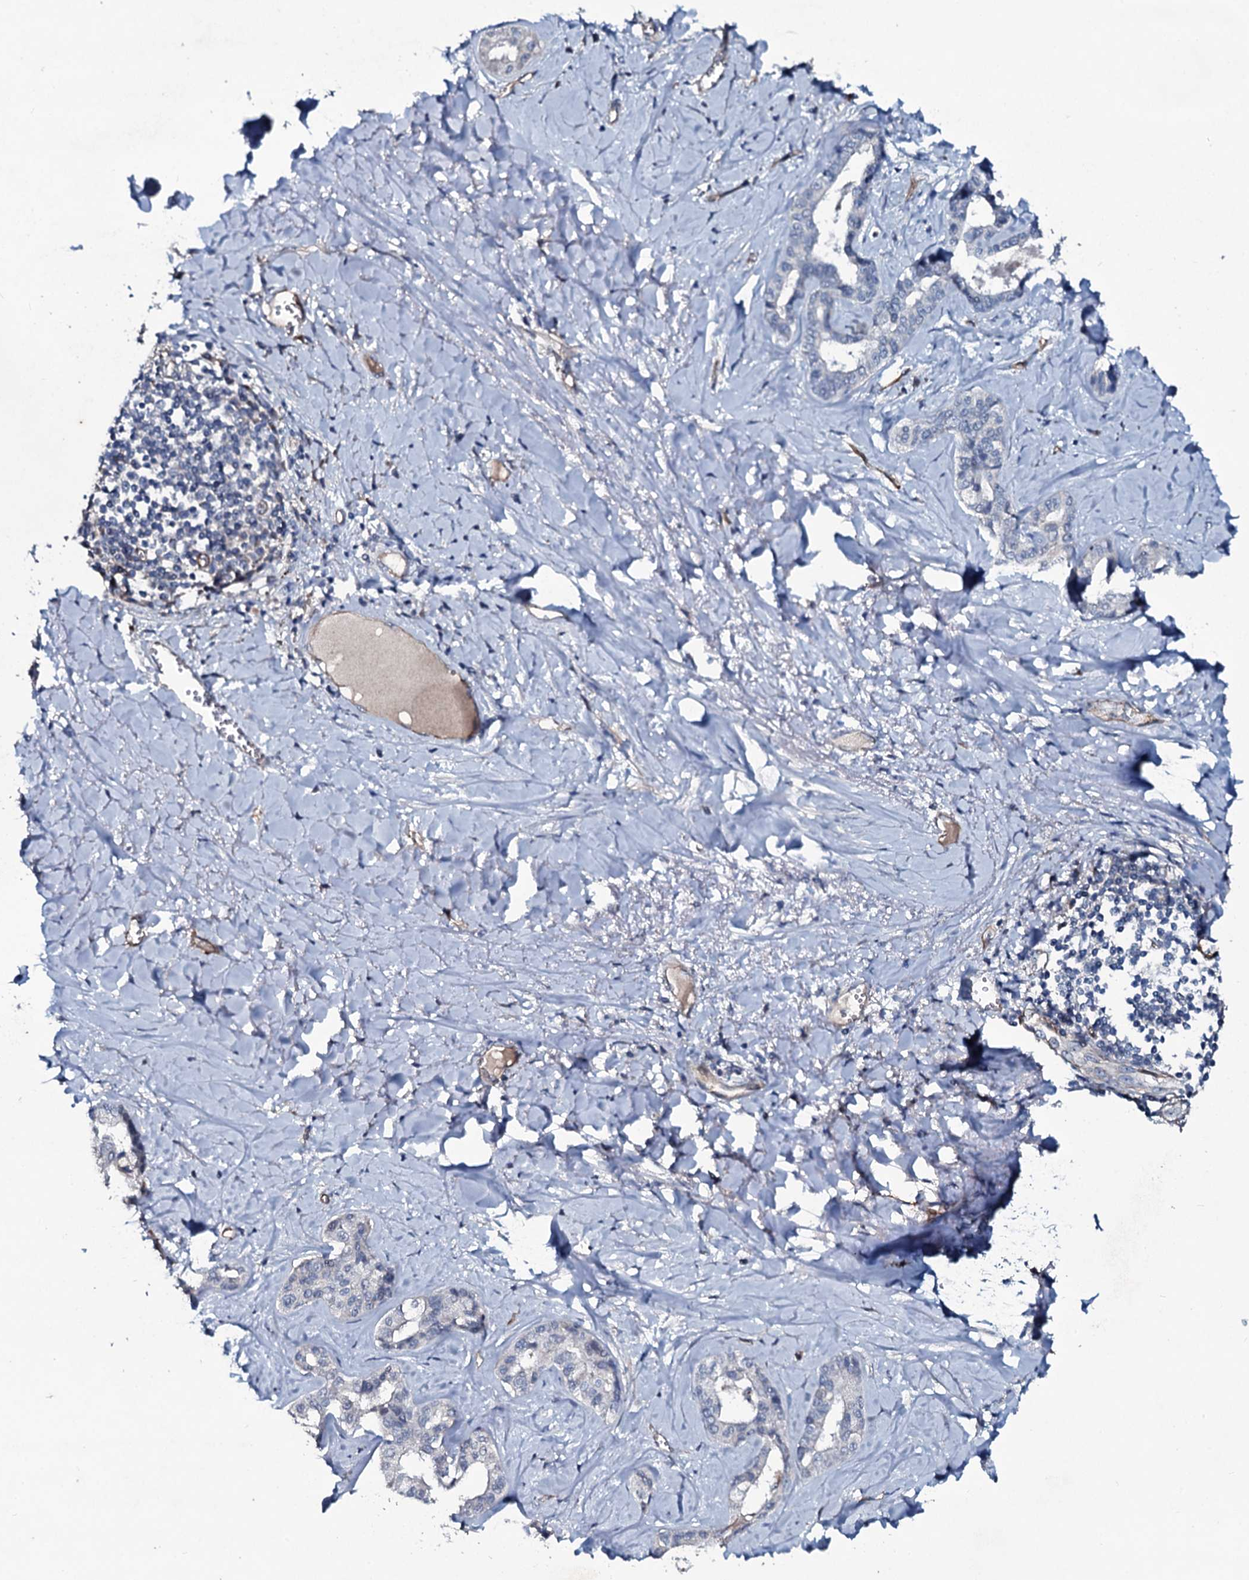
{"staining": {"intensity": "negative", "quantity": "none", "location": "none"}, "tissue": "liver cancer", "cell_type": "Tumor cells", "image_type": "cancer", "snomed": [{"axis": "morphology", "description": "Cholangiocarcinoma"}, {"axis": "topography", "description": "Liver"}], "caption": "Immunohistochemistry photomicrograph of neoplastic tissue: liver cancer (cholangiocarcinoma) stained with DAB reveals no significant protein positivity in tumor cells.", "gene": "CLEC14A", "patient": {"sex": "female", "age": 77}}